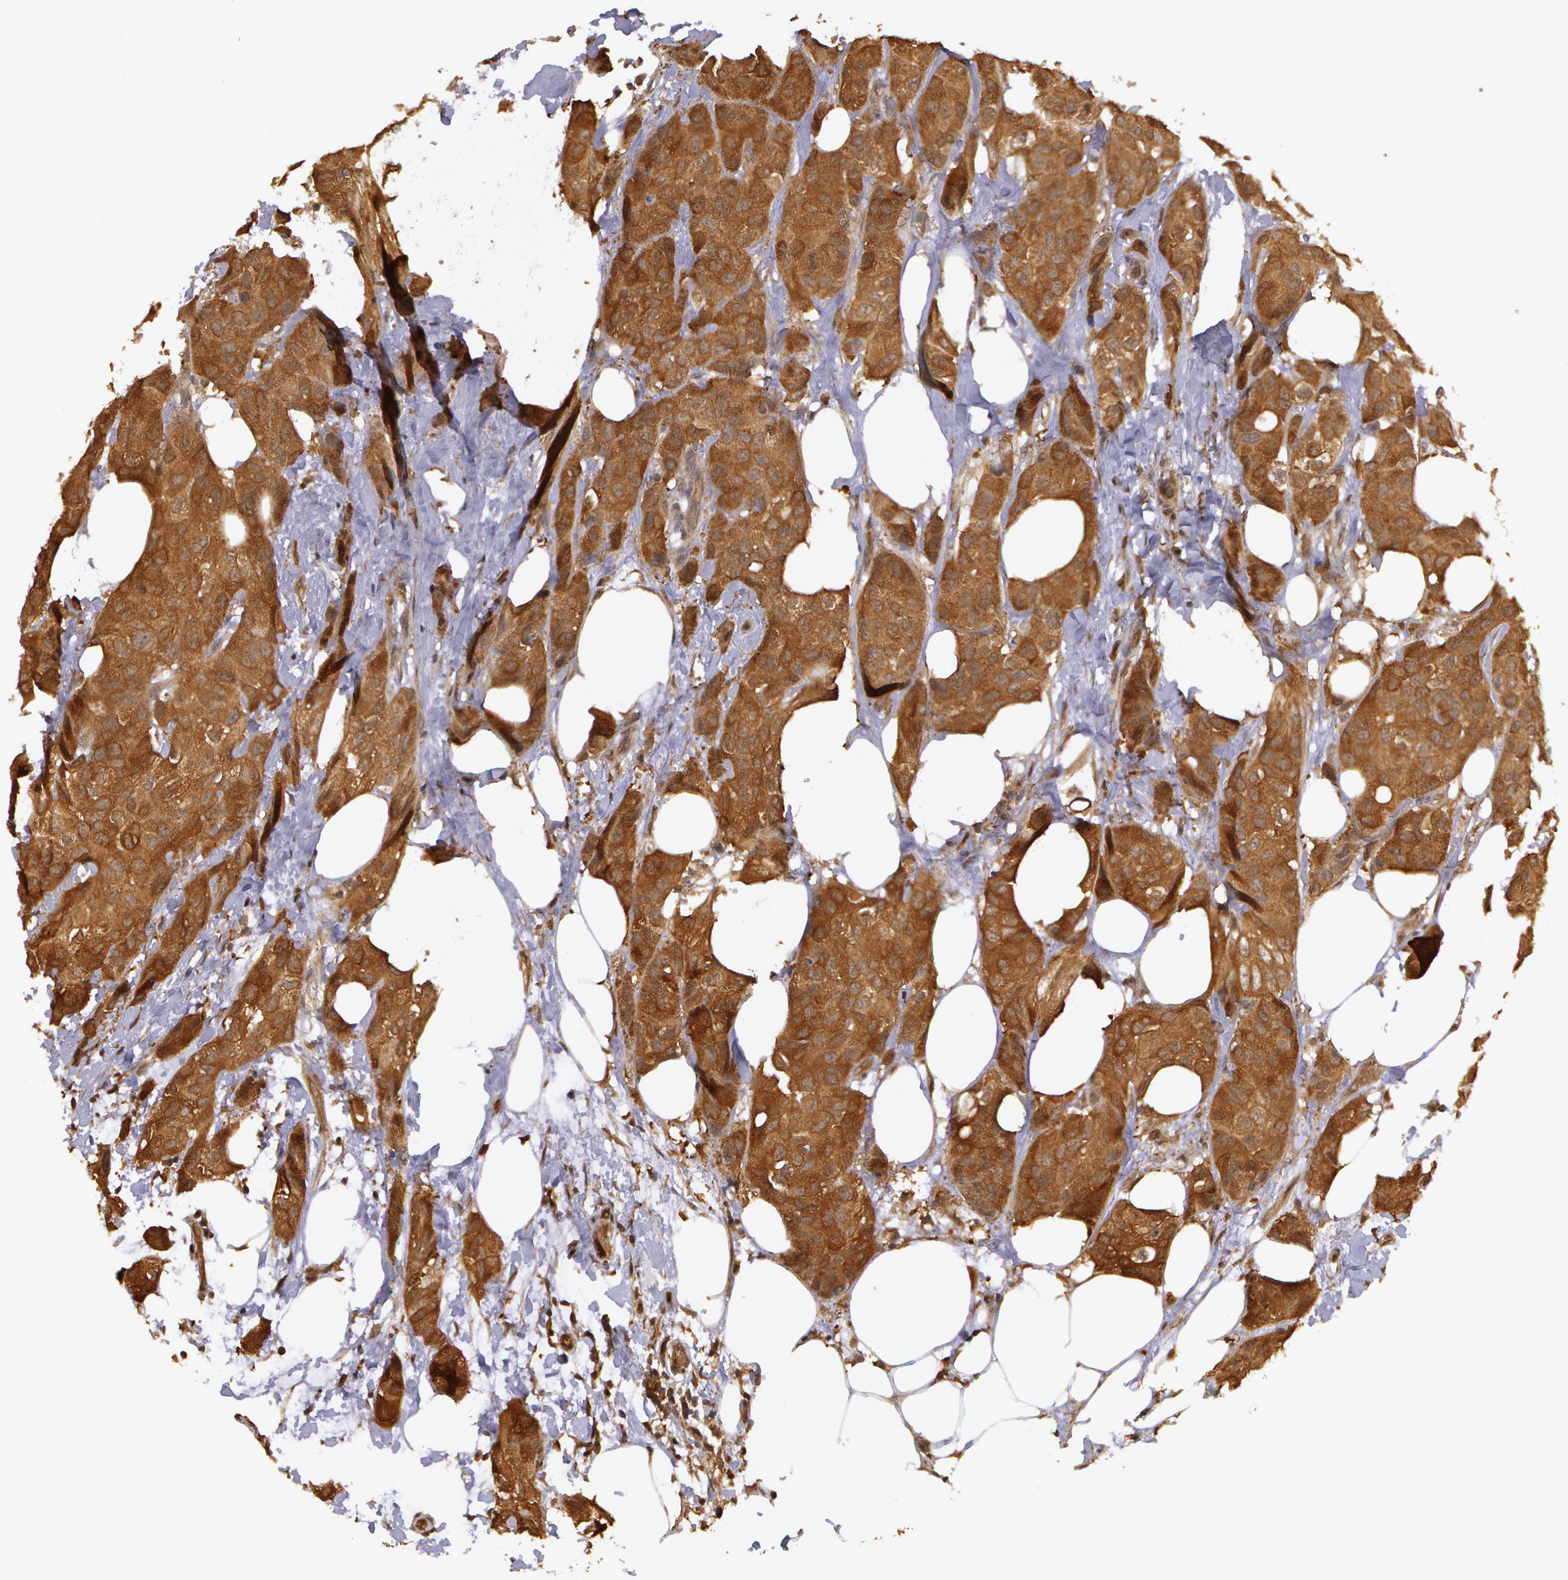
{"staining": {"intensity": "moderate", "quantity": ">75%", "location": "cytoplasmic/membranous"}, "tissue": "breast cancer", "cell_type": "Tumor cells", "image_type": "cancer", "snomed": [{"axis": "morphology", "description": "Duct carcinoma"}, {"axis": "topography", "description": "Breast"}], "caption": "Moderate cytoplasmic/membranous positivity for a protein is seen in approximately >75% of tumor cells of breast cancer using immunohistochemistry (IHC).", "gene": "AHSA1", "patient": {"sex": "female", "age": 68}}